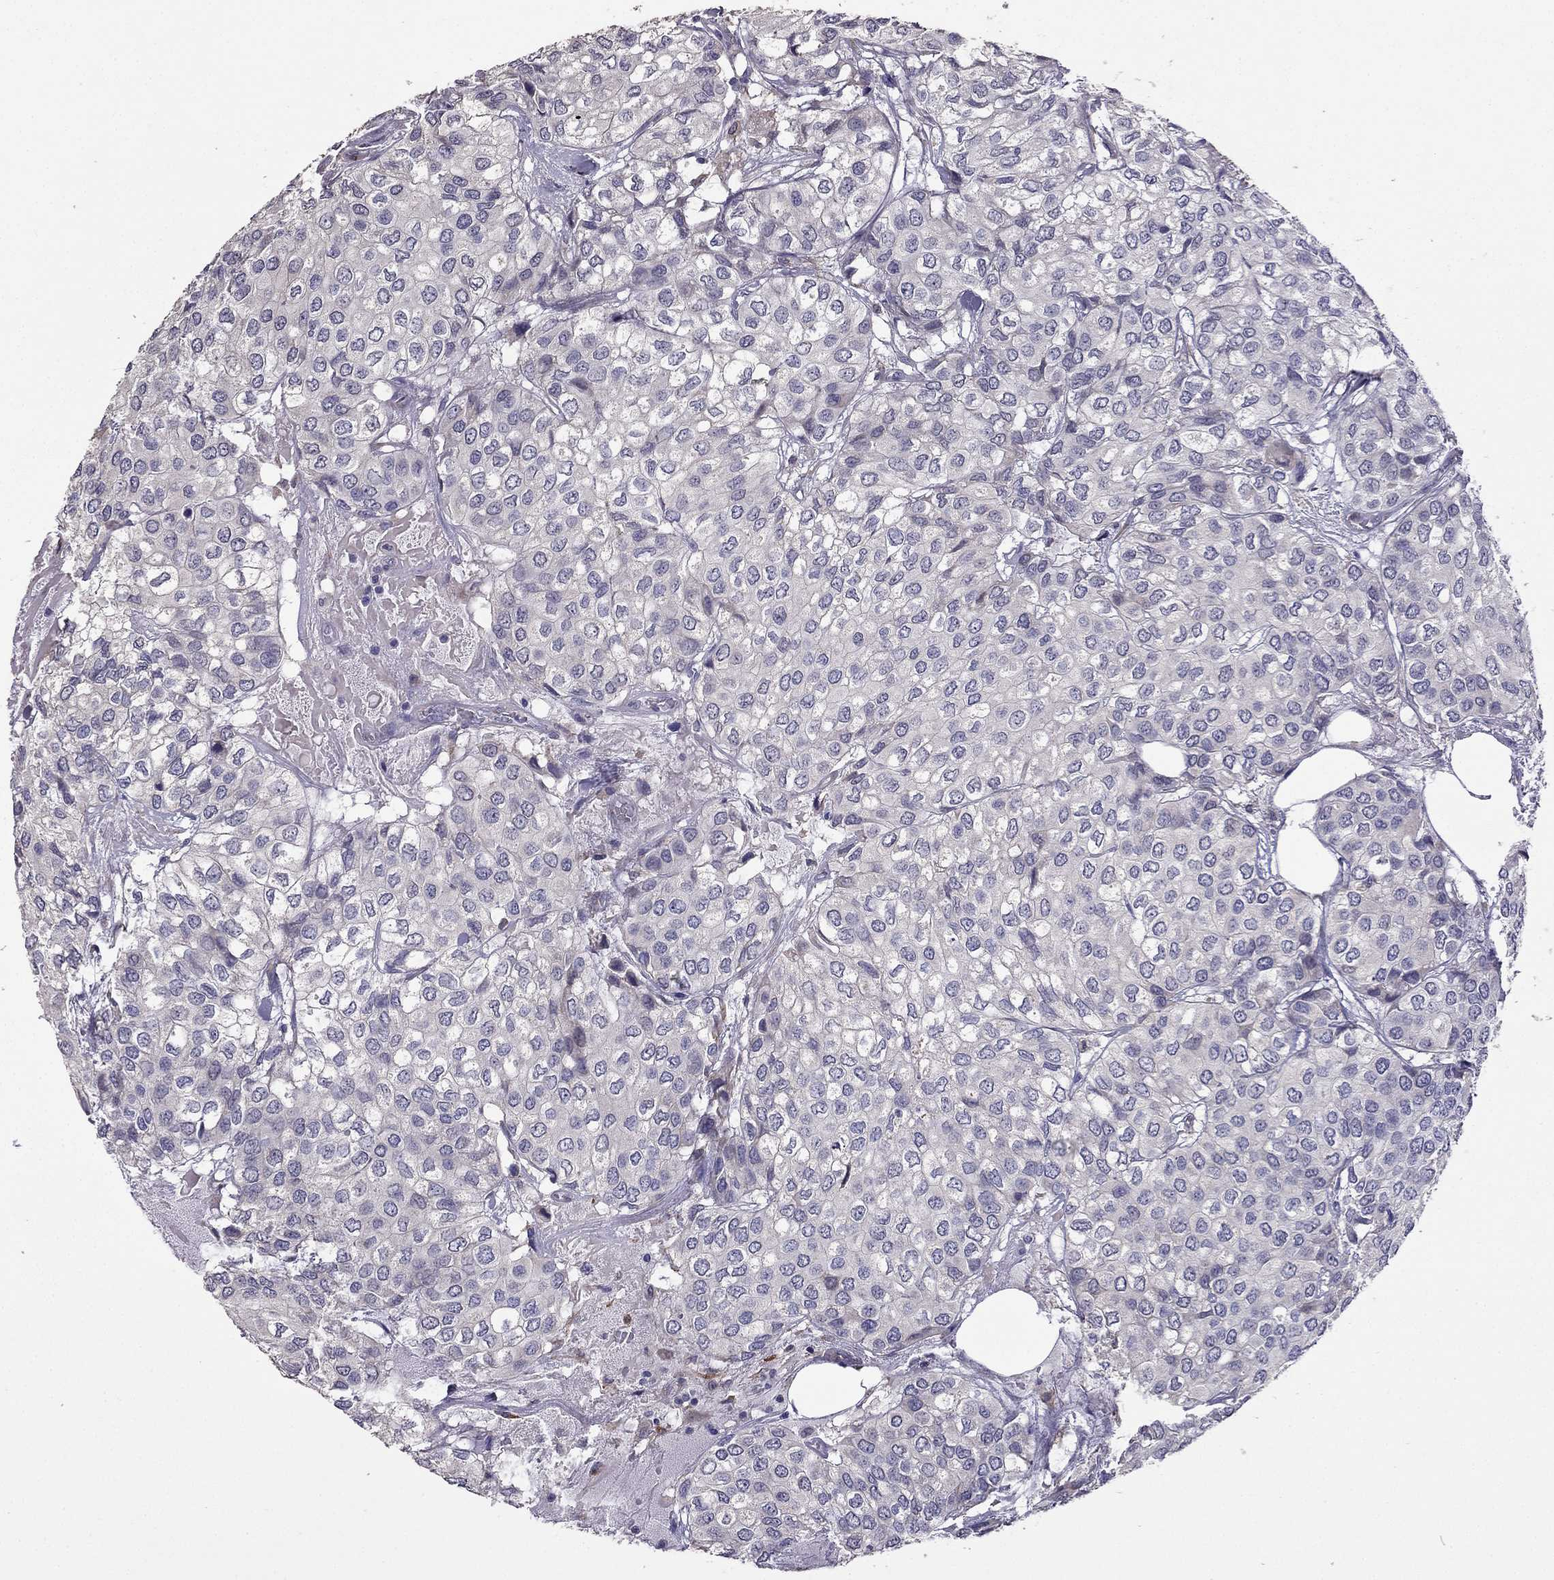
{"staining": {"intensity": "negative", "quantity": "none", "location": "none"}, "tissue": "urothelial cancer", "cell_type": "Tumor cells", "image_type": "cancer", "snomed": [{"axis": "morphology", "description": "Urothelial carcinoma, High grade"}, {"axis": "topography", "description": "Urinary bladder"}], "caption": "Immunohistochemical staining of high-grade urothelial carcinoma shows no significant expression in tumor cells.", "gene": "CDH9", "patient": {"sex": "male", "age": 73}}